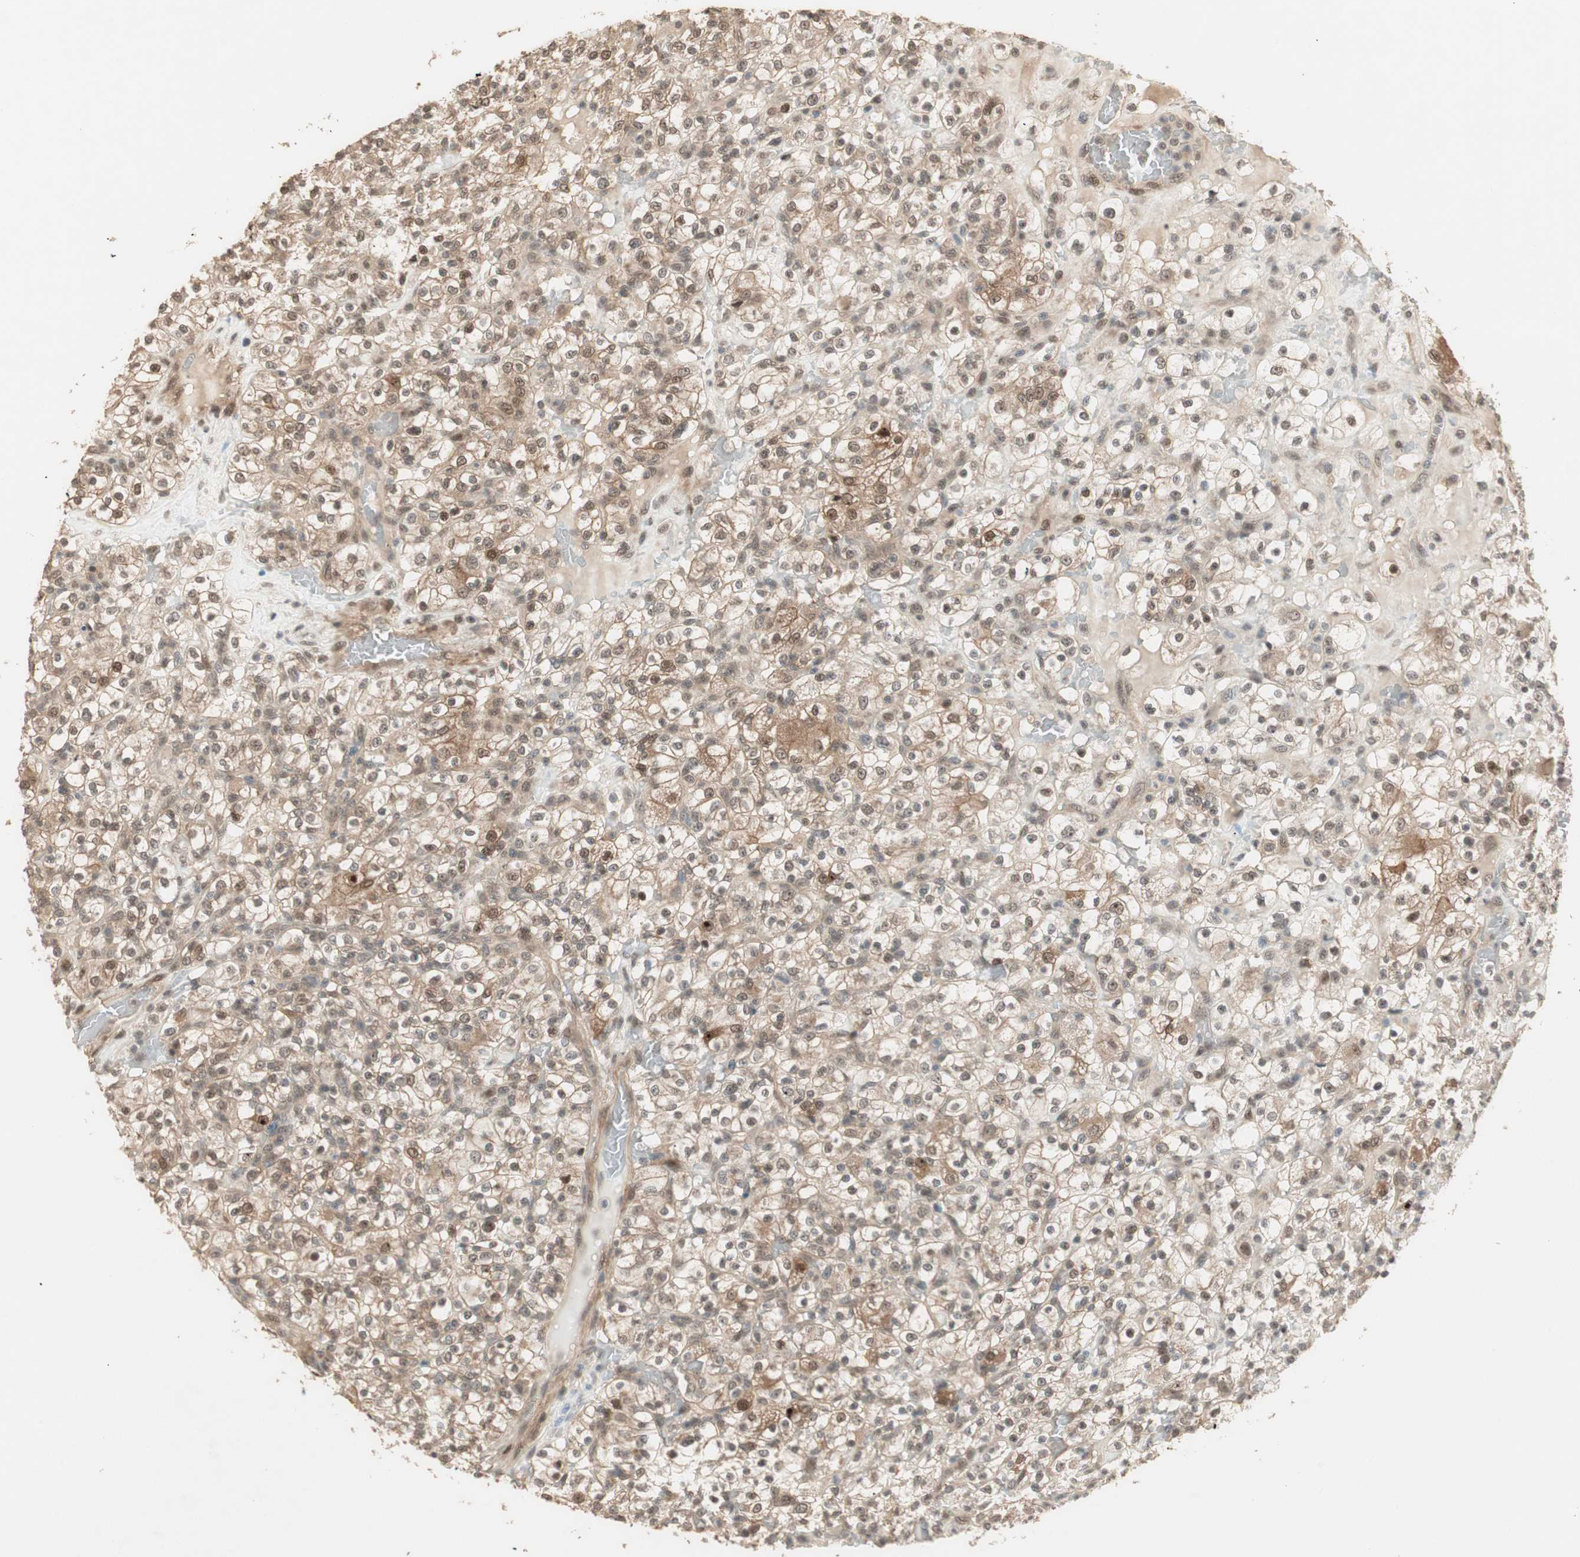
{"staining": {"intensity": "moderate", "quantity": ">75%", "location": "cytoplasmic/membranous,nuclear"}, "tissue": "renal cancer", "cell_type": "Tumor cells", "image_type": "cancer", "snomed": [{"axis": "morphology", "description": "Normal tissue, NOS"}, {"axis": "morphology", "description": "Adenocarcinoma, NOS"}, {"axis": "topography", "description": "Kidney"}], "caption": "A medium amount of moderate cytoplasmic/membranous and nuclear expression is identified in about >75% of tumor cells in adenocarcinoma (renal) tissue.", "gene": "ZSCAN31", "patient": {"sex": "female", "age": 72}}